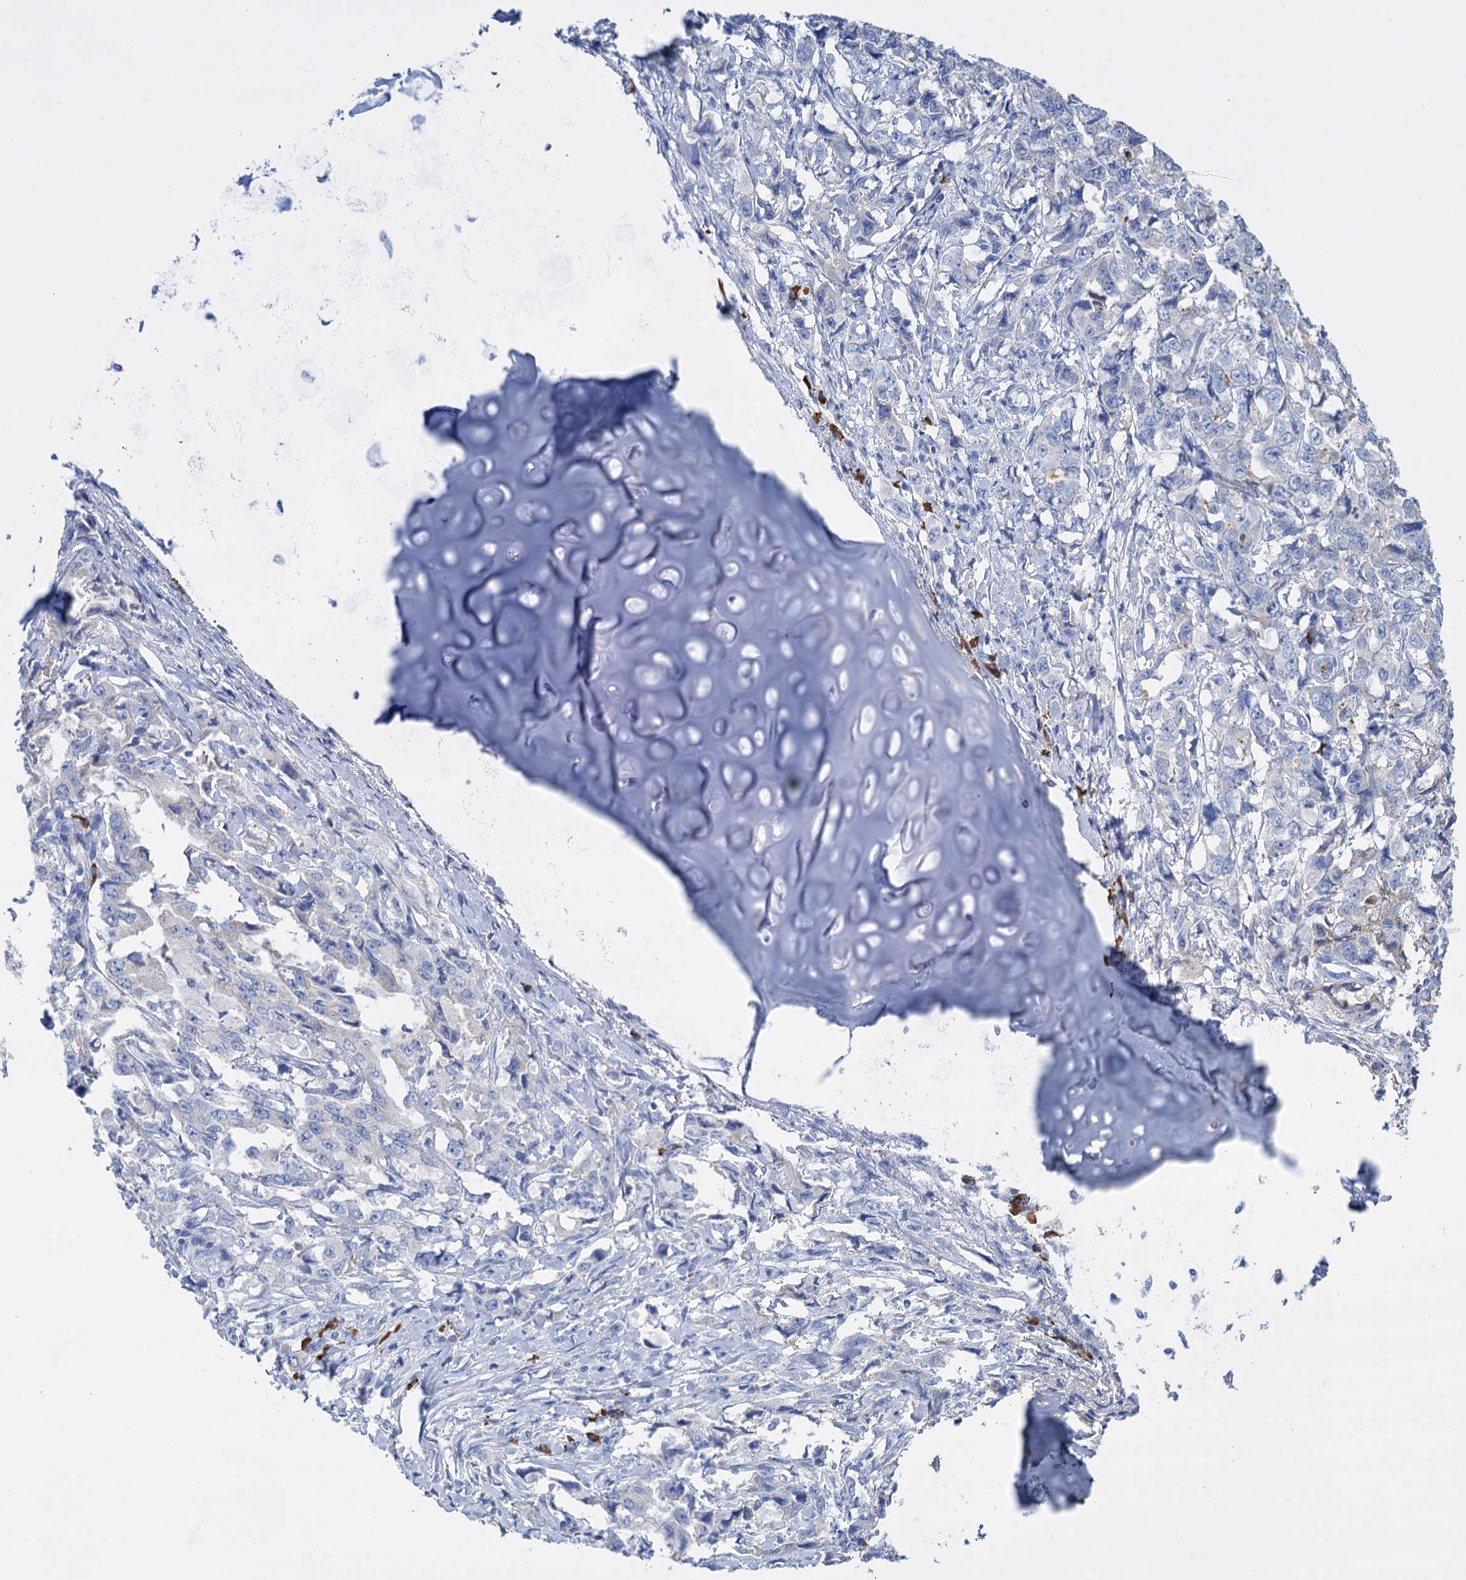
{"staining": {"intensity": "negative", "quantity": "none", "location": "none"}, "tissue": "lung cancer", "cell_type": "Tumor cells", "image_type": "cancer", "snomed": [{"axis": "morphology", "description": "Adenocarcinoma, NOS"}, {"axis": "topography", "description": "Lung"}], "caption": "High magnification brightfield microscopy of lung cancer (adenocarcinoma) stained with DAB (brown) and counterstained with hematoxylin (blue): tumor cells show no significant positivity.", "gene": "FBXW12", "patient": {"sex": "female", "age": 51}}